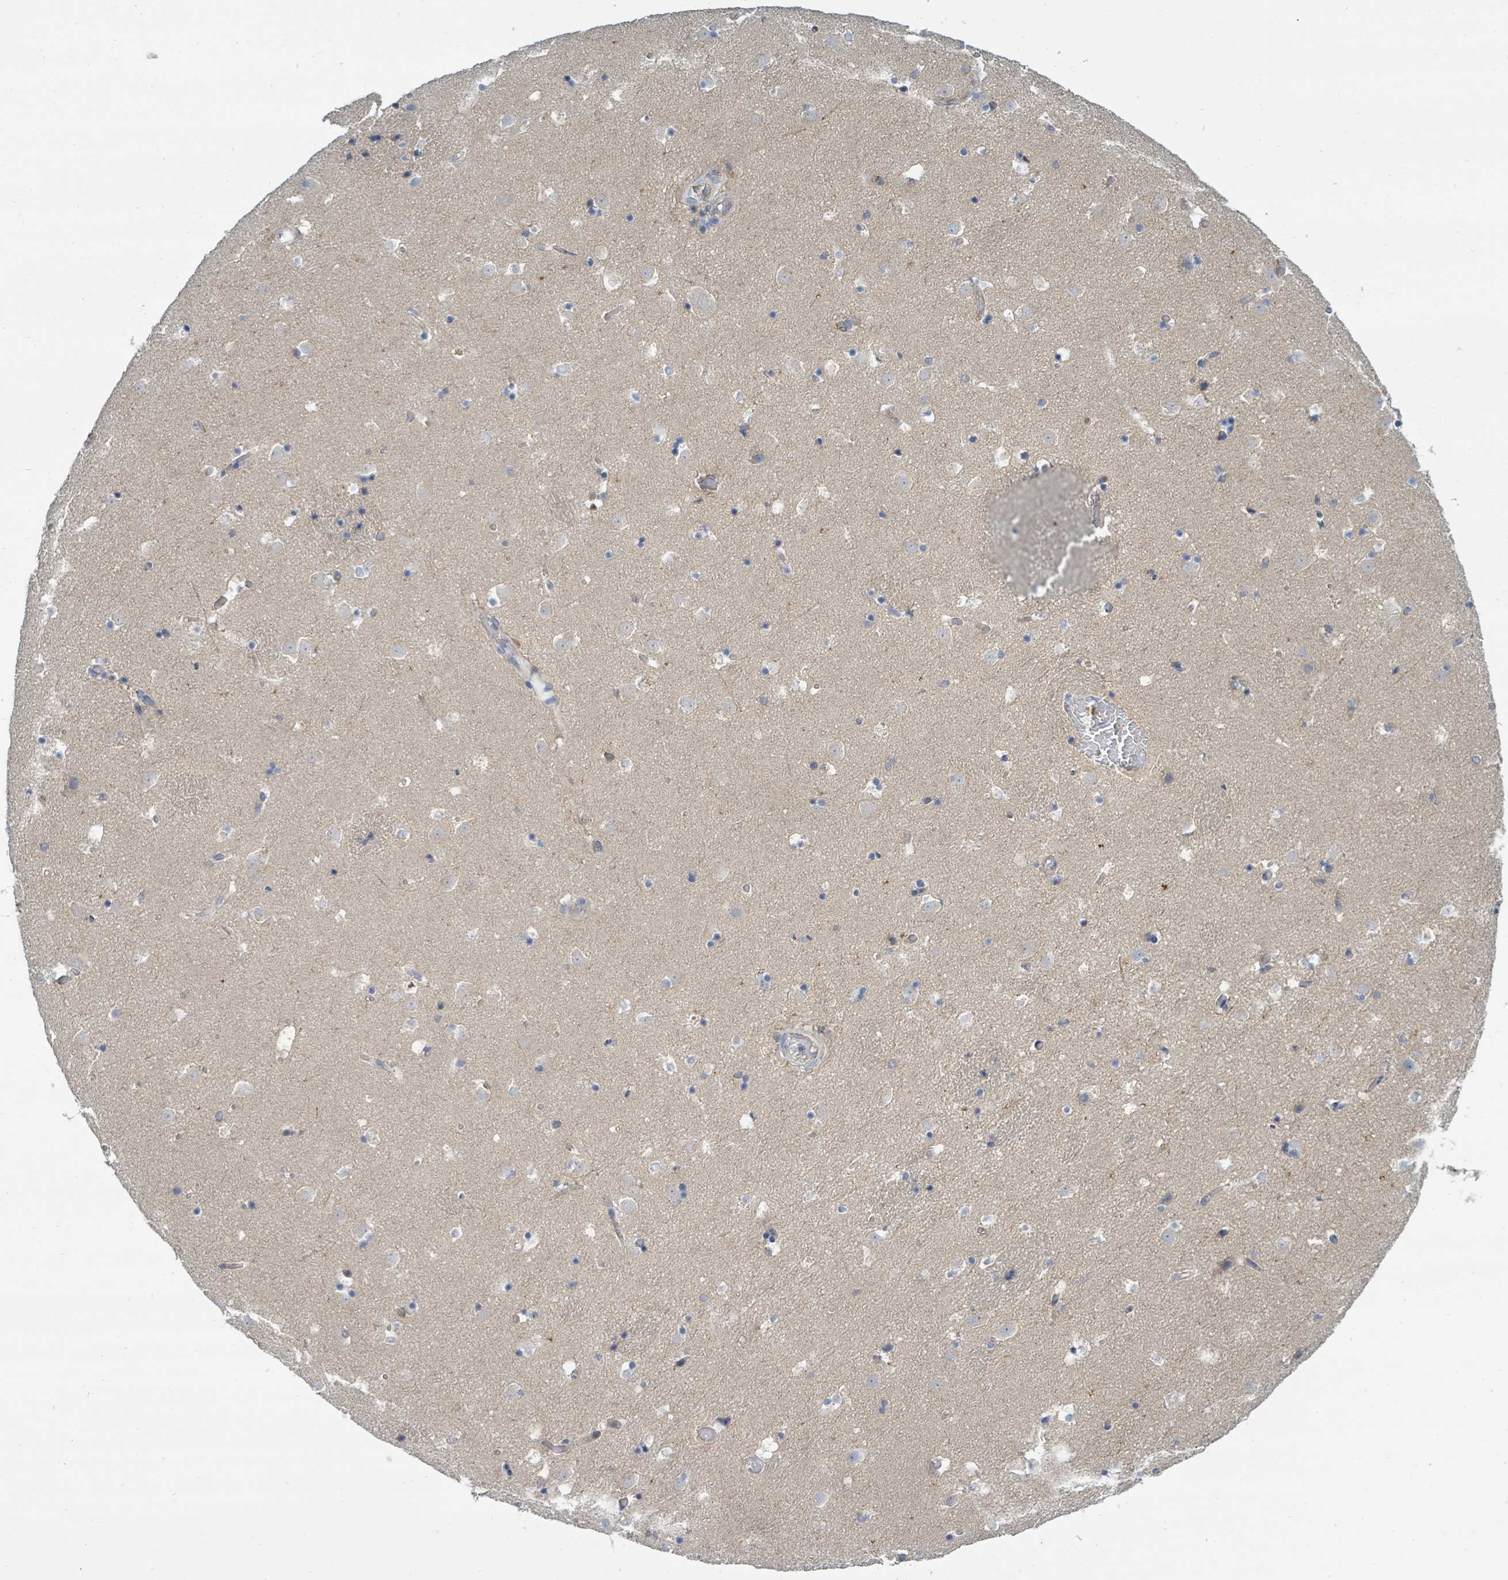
{"staining": {"intensity": "negative", "quantity": "none", "location": "none"}, "tissue": "caudate", "cell_type": "Glial cells", "image_type": "normal", "snomed": [{"axis": "morphology", "description": "Normal tissue, NOS"}, {"axis": "topography", "description": "Lateral ventricle wall"}], "caption": "A high-resolution image shows immunohistochemistry staining of unremarkable caudate, which shows no significant staining in glial cells.", "gene": "BOLA2B", "patient": {"sex": "male", "age": 25}}